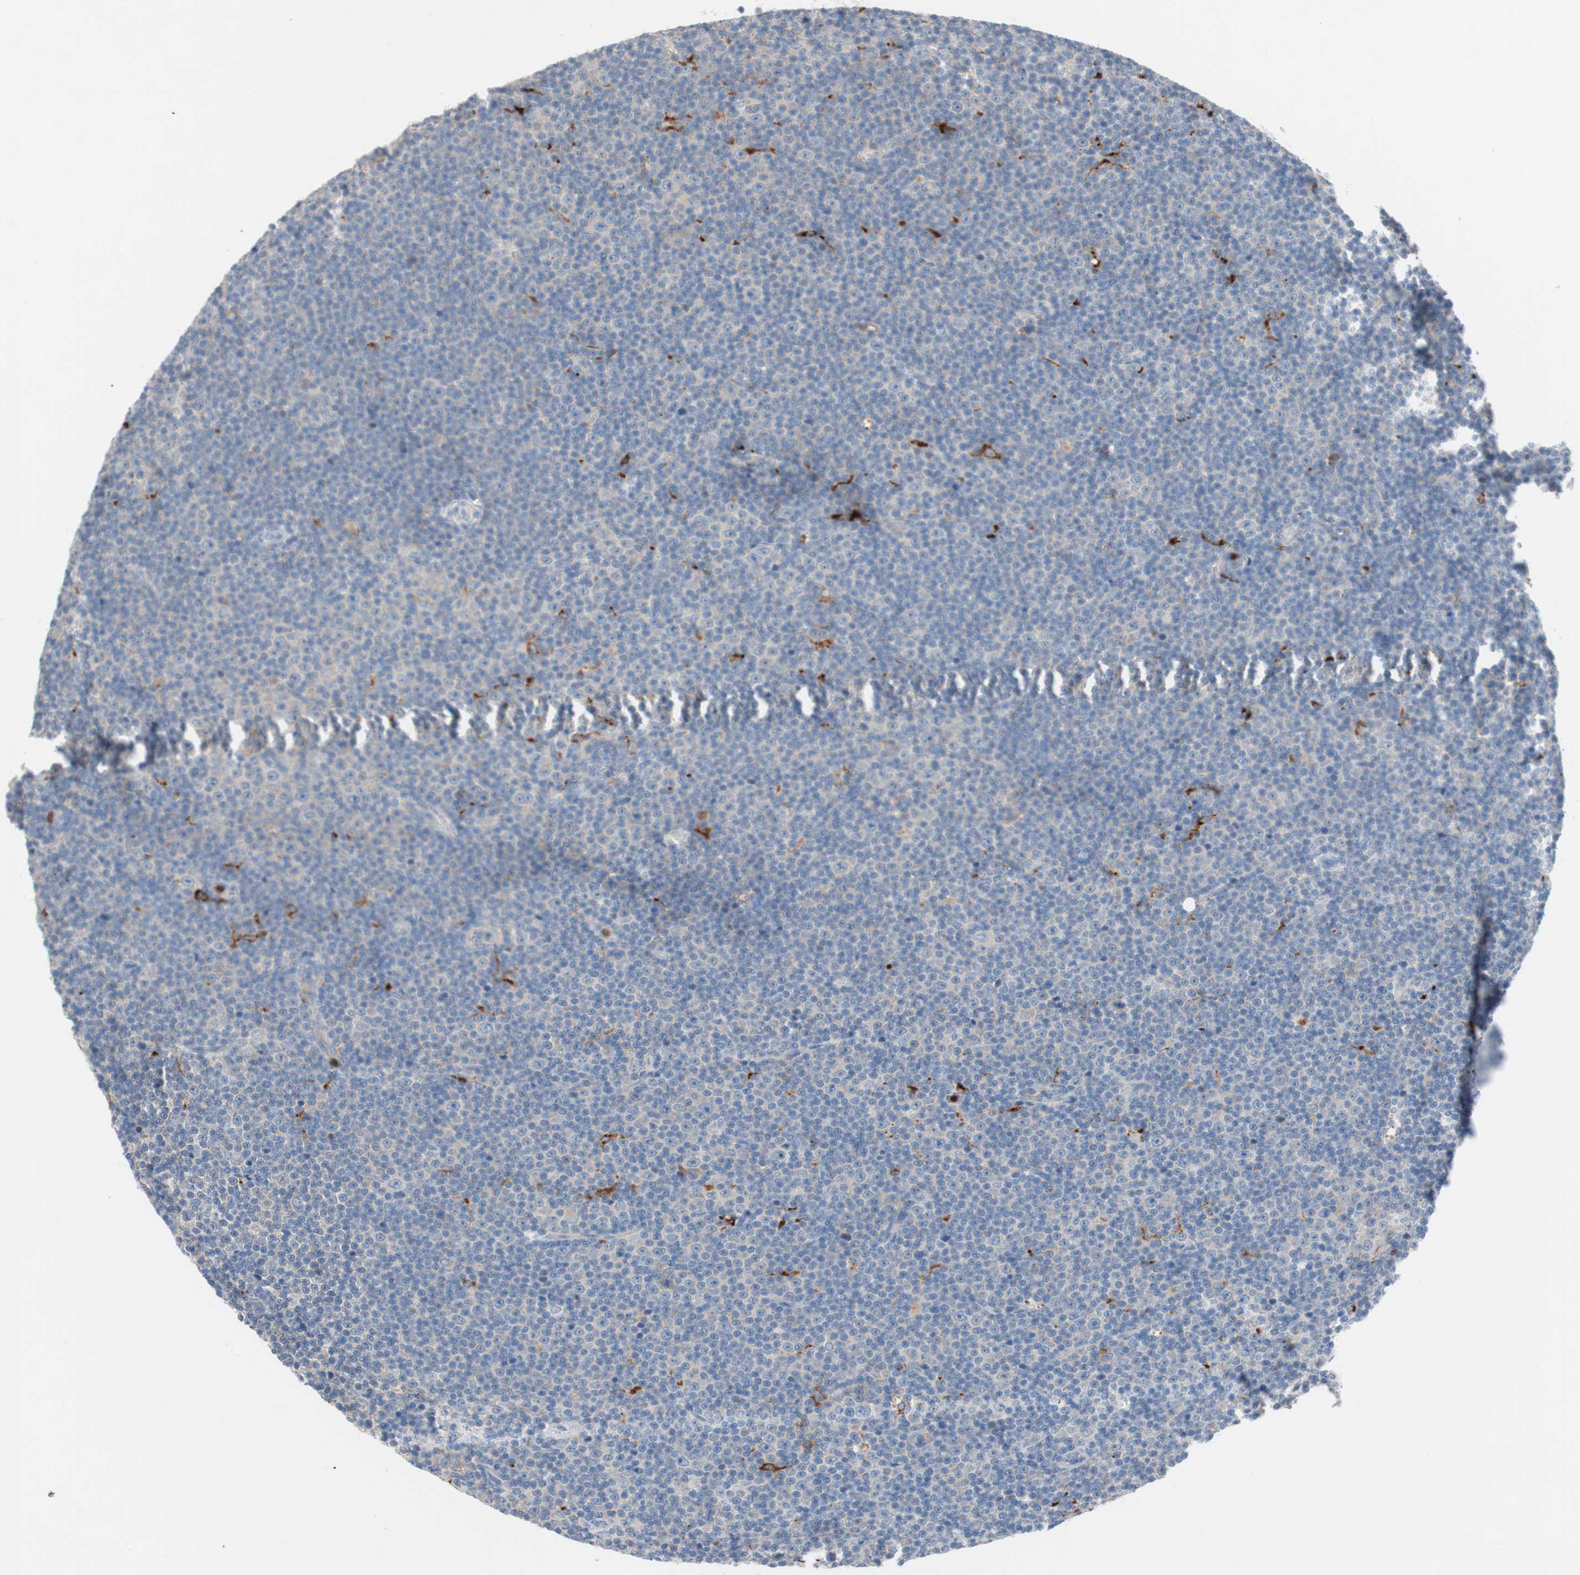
{"staining": {"intensity": "weak", "quantity": "<25%", "location": "cytoplasmic/membranous"}, "tissue": "lymphoma", "cell_type": "Tumor cells", "image_type": "cancer", "snomed": [{"axis": "morphology", "description": "Malignant lymphoma, non-Hodgkin's type, Low grade"}, {"axis": "topography", "description": "Lymph node"}], "caption": "DAB (3,3'-diaminobenzidine) immunohistochemical staining of human low-grade malignant lymphoma, non-Hodgkin's type reveals no significant expression in tumor cells.", "gene": "CLEC4D", "patient": {"sex": "female", "age": 67}}